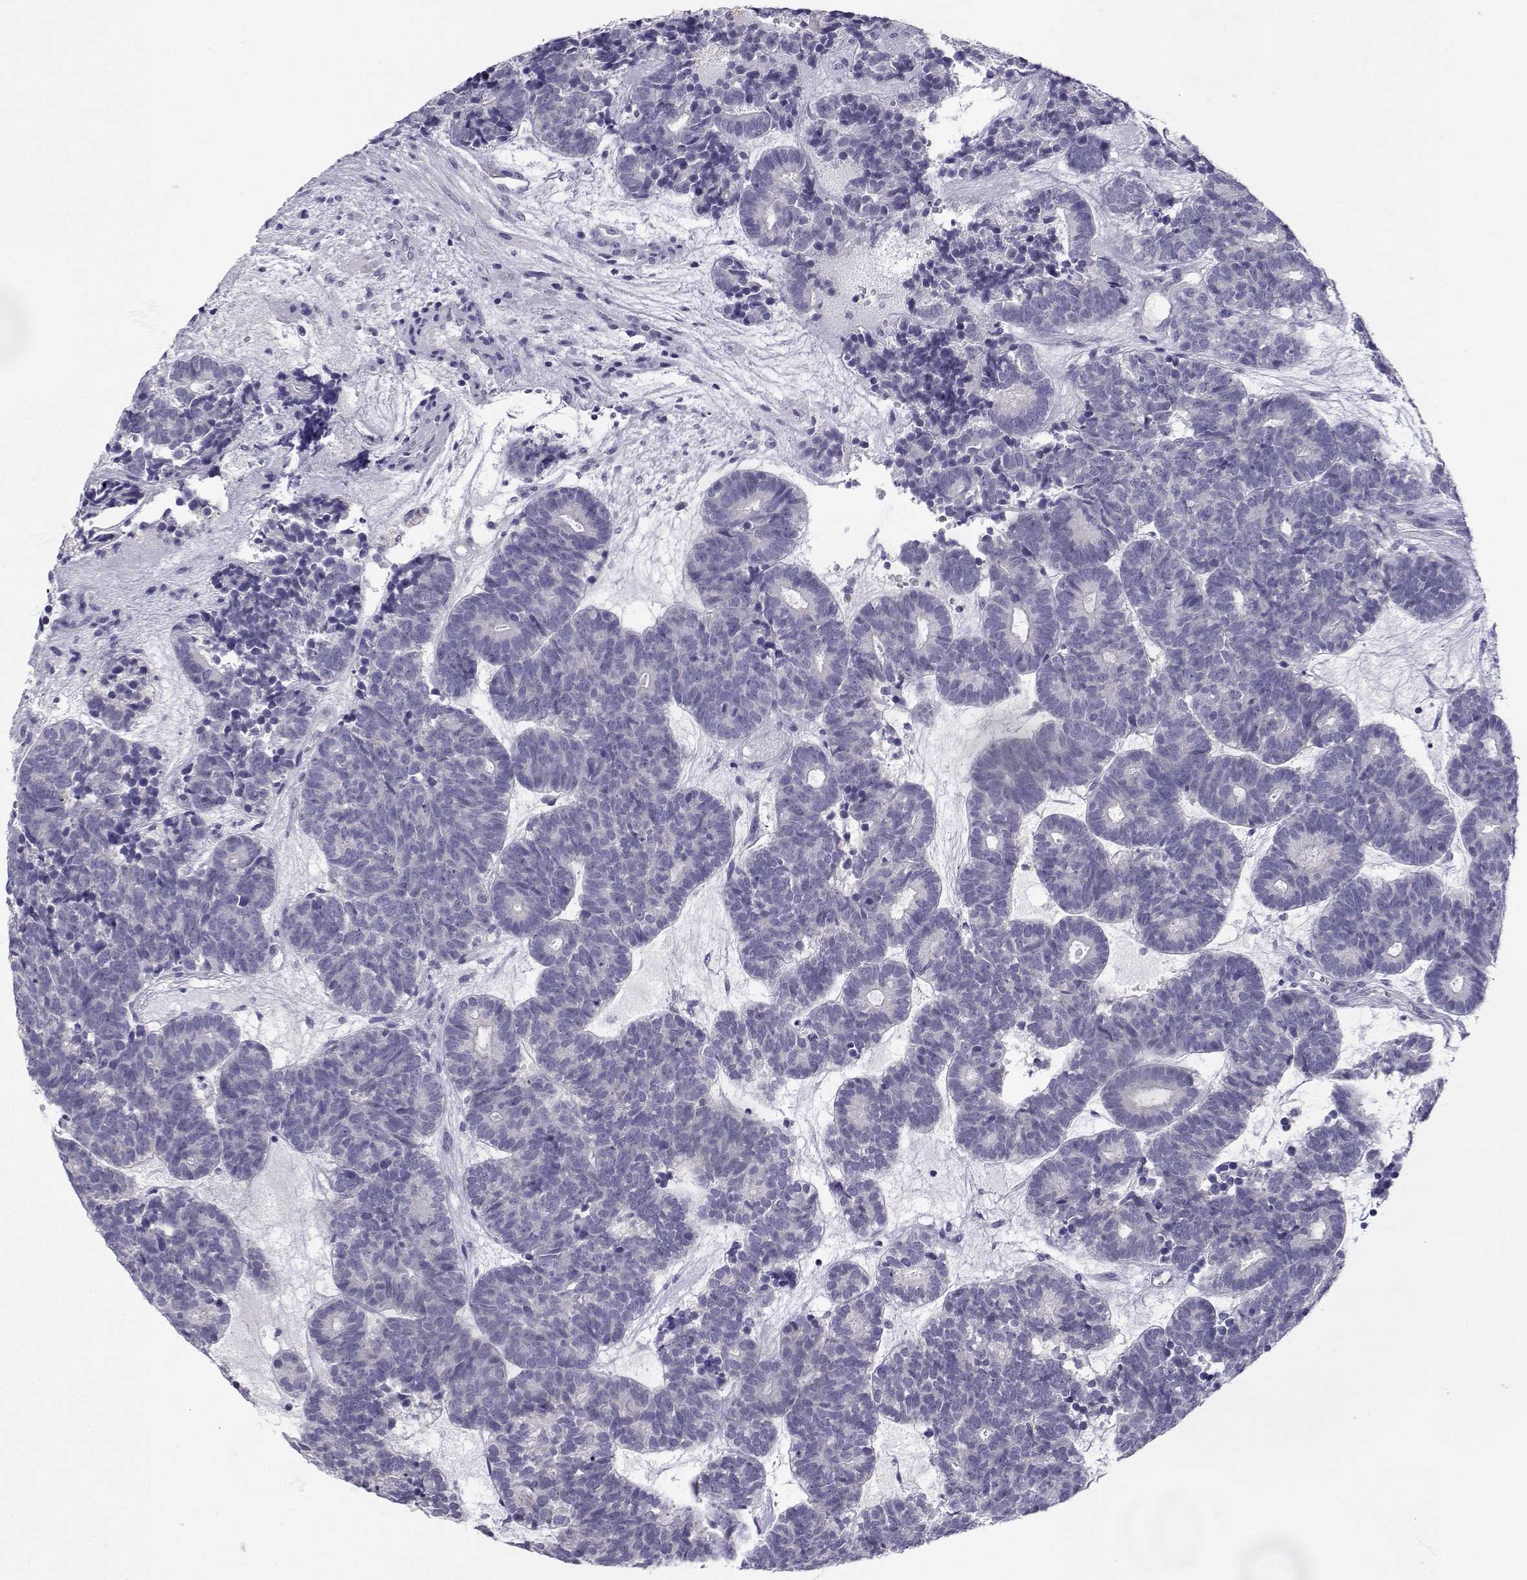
{"staining": {"intensity": "negative", "quantity": "none", "location": "none"}, "tissue": "head and neck cancer", "cell_type": "Tumor cells", "image_type": "cancer", "snomed": [{"axis": "morphology", "description": "Adenocarcinoma, NOS"}, {"axis": "topography", "description": "Head-Neck"}], "caption": "Immunohistochemistry (IHC) photomicrograph of human adenocarcinoma (head and neck) stained for a protein (brown), which displays no expression in tumor cells. (Immunohistochemistry, brightfield microscopy, high magnification).", "gene": "SLC6A3", "patient": {"sex": "female", "age": 81}}